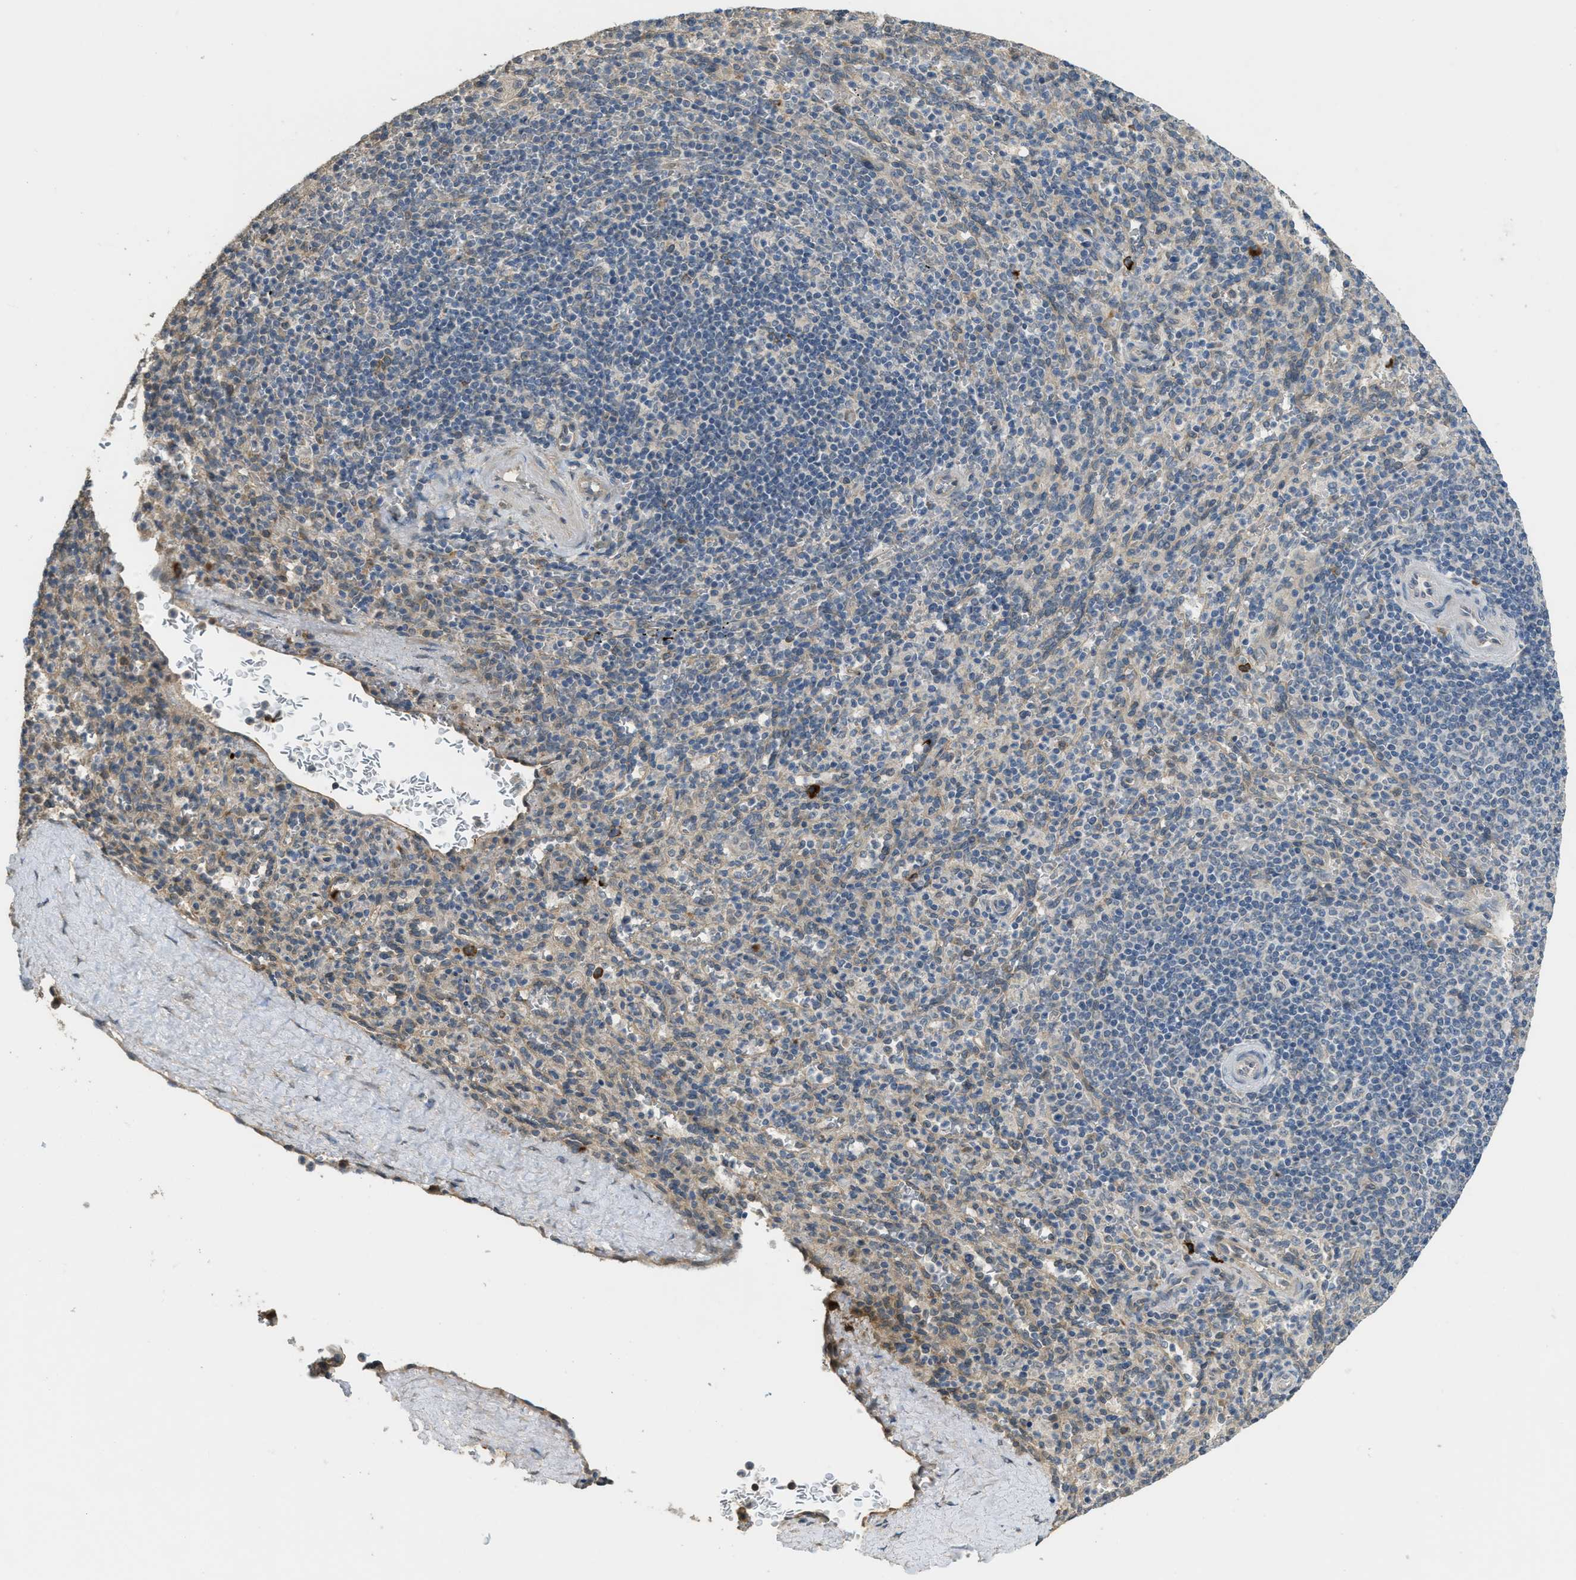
{"staining": {"intensity": "weak", "quantity": "25%-75%", "location": "cytoplasmic/membranous"}, "tissue": "spleen", "cell_type": "Cells in red pulp", "image_type": "normal", "snomed": [{"axis": "morphology", "description": "Normal tissue, NOS"}, {"axis": "topography", "description": "Spleen"}], "caption": "This is a photomicrograph of immunohistochemistry (IHC) staining of benign spleen, which shows weak staining in the cytoplasmic/membranous of cells in red pulp.", "gene": "IGF2BP2", "patient": {"sex": "male", "age": 36}}